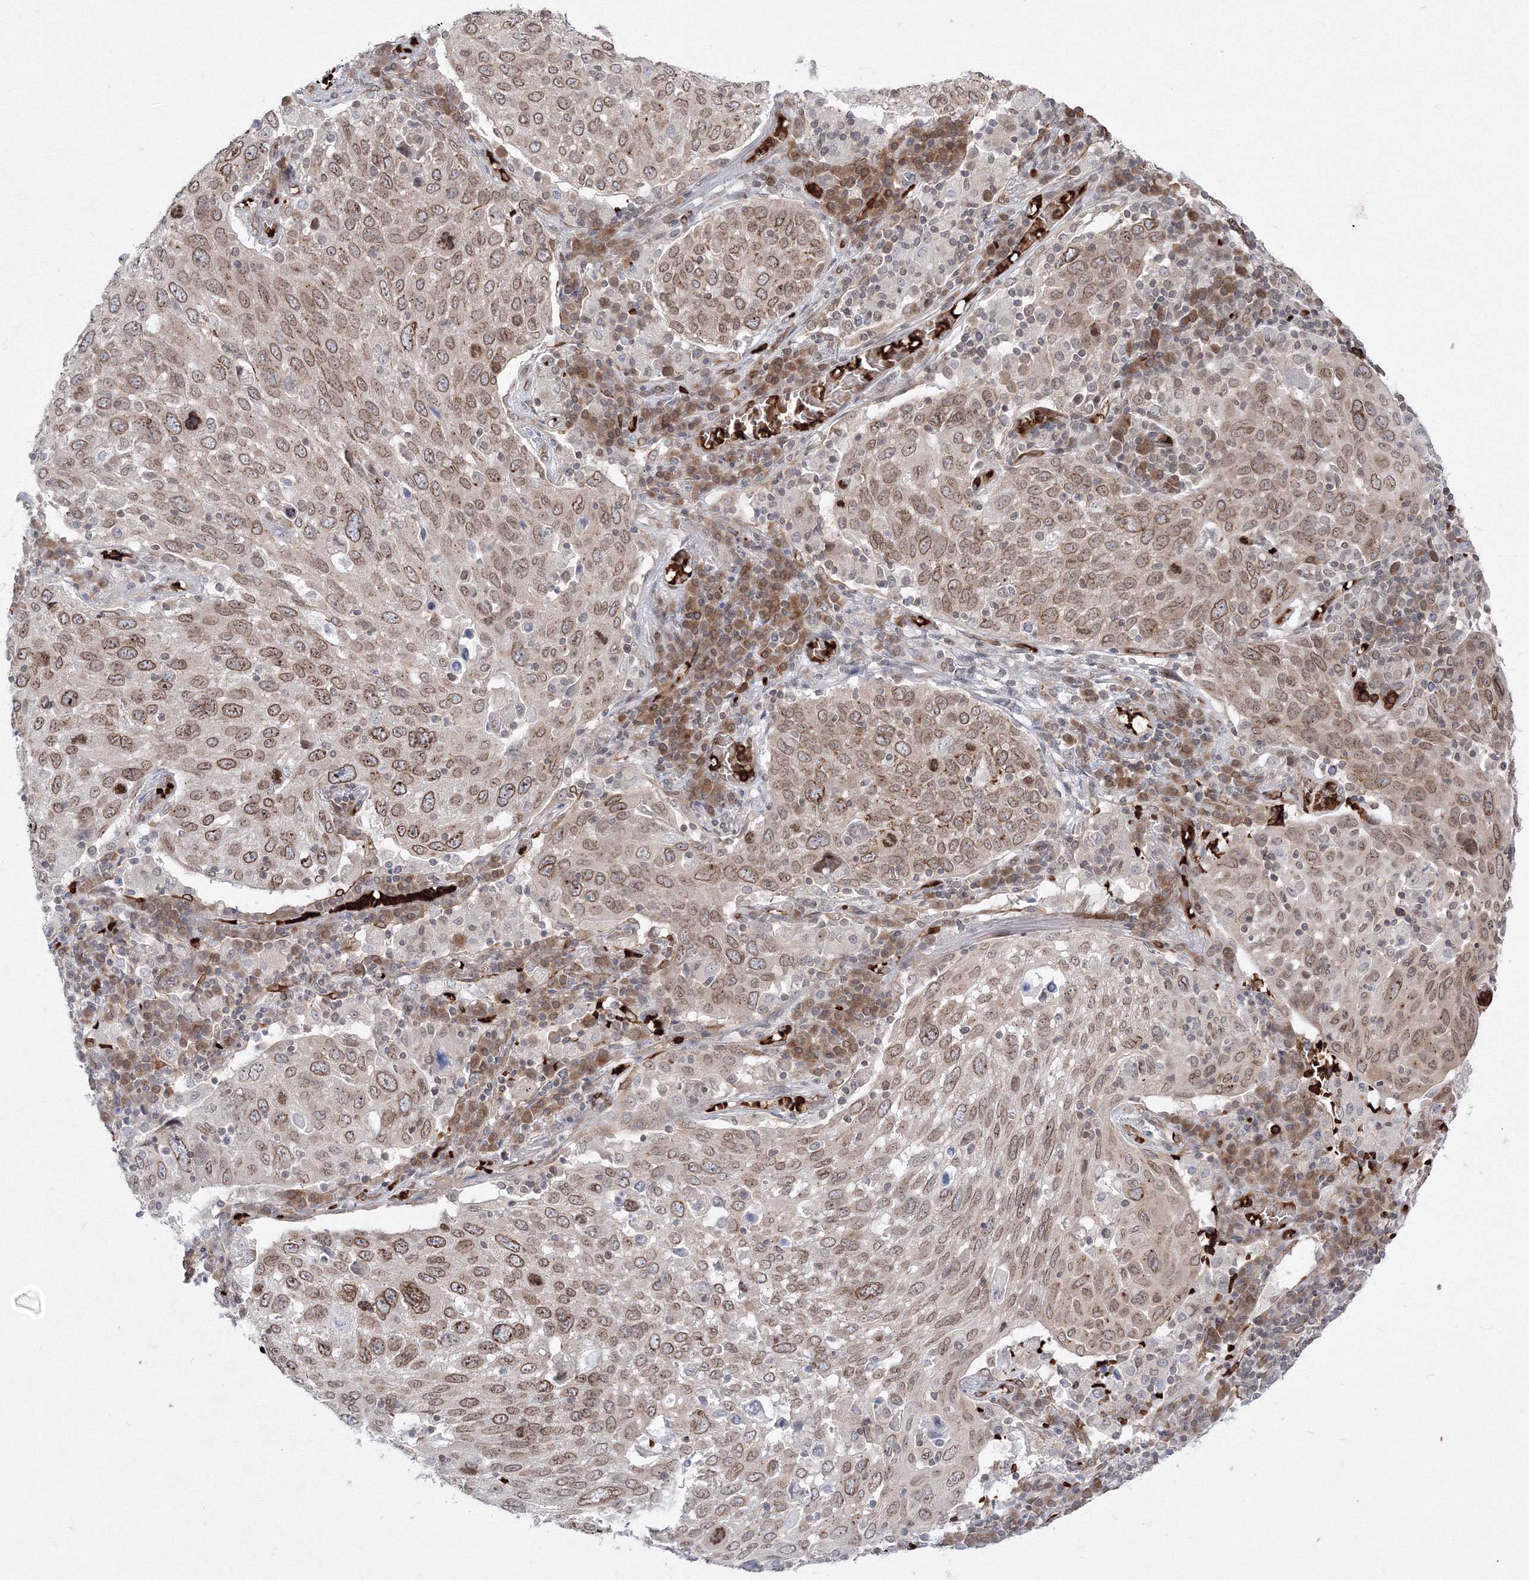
{"staining": {"intensity": "moderate", "quantity": ">75%", "location": "cytoplasmic/membranous,nuclear"}, "tissue": "lung cancer", "cell_type": "Tumor cells", "image_type": "cancer", "snomed": [{"axis": "morphology", "description": "Squamous cell carcinoma, NOS"}, {"axis": "topography", "description": "Lung"}], "caption": "About >75% of tumor cells in lung squamous cell carcinoma reveal moderate cytoplasmic/membranous and nuclear protein positivity as visualized by brown immunohistochemical staining.", "gene": "DNAJB2", "patient": {"sex": "male", "age": 65}}